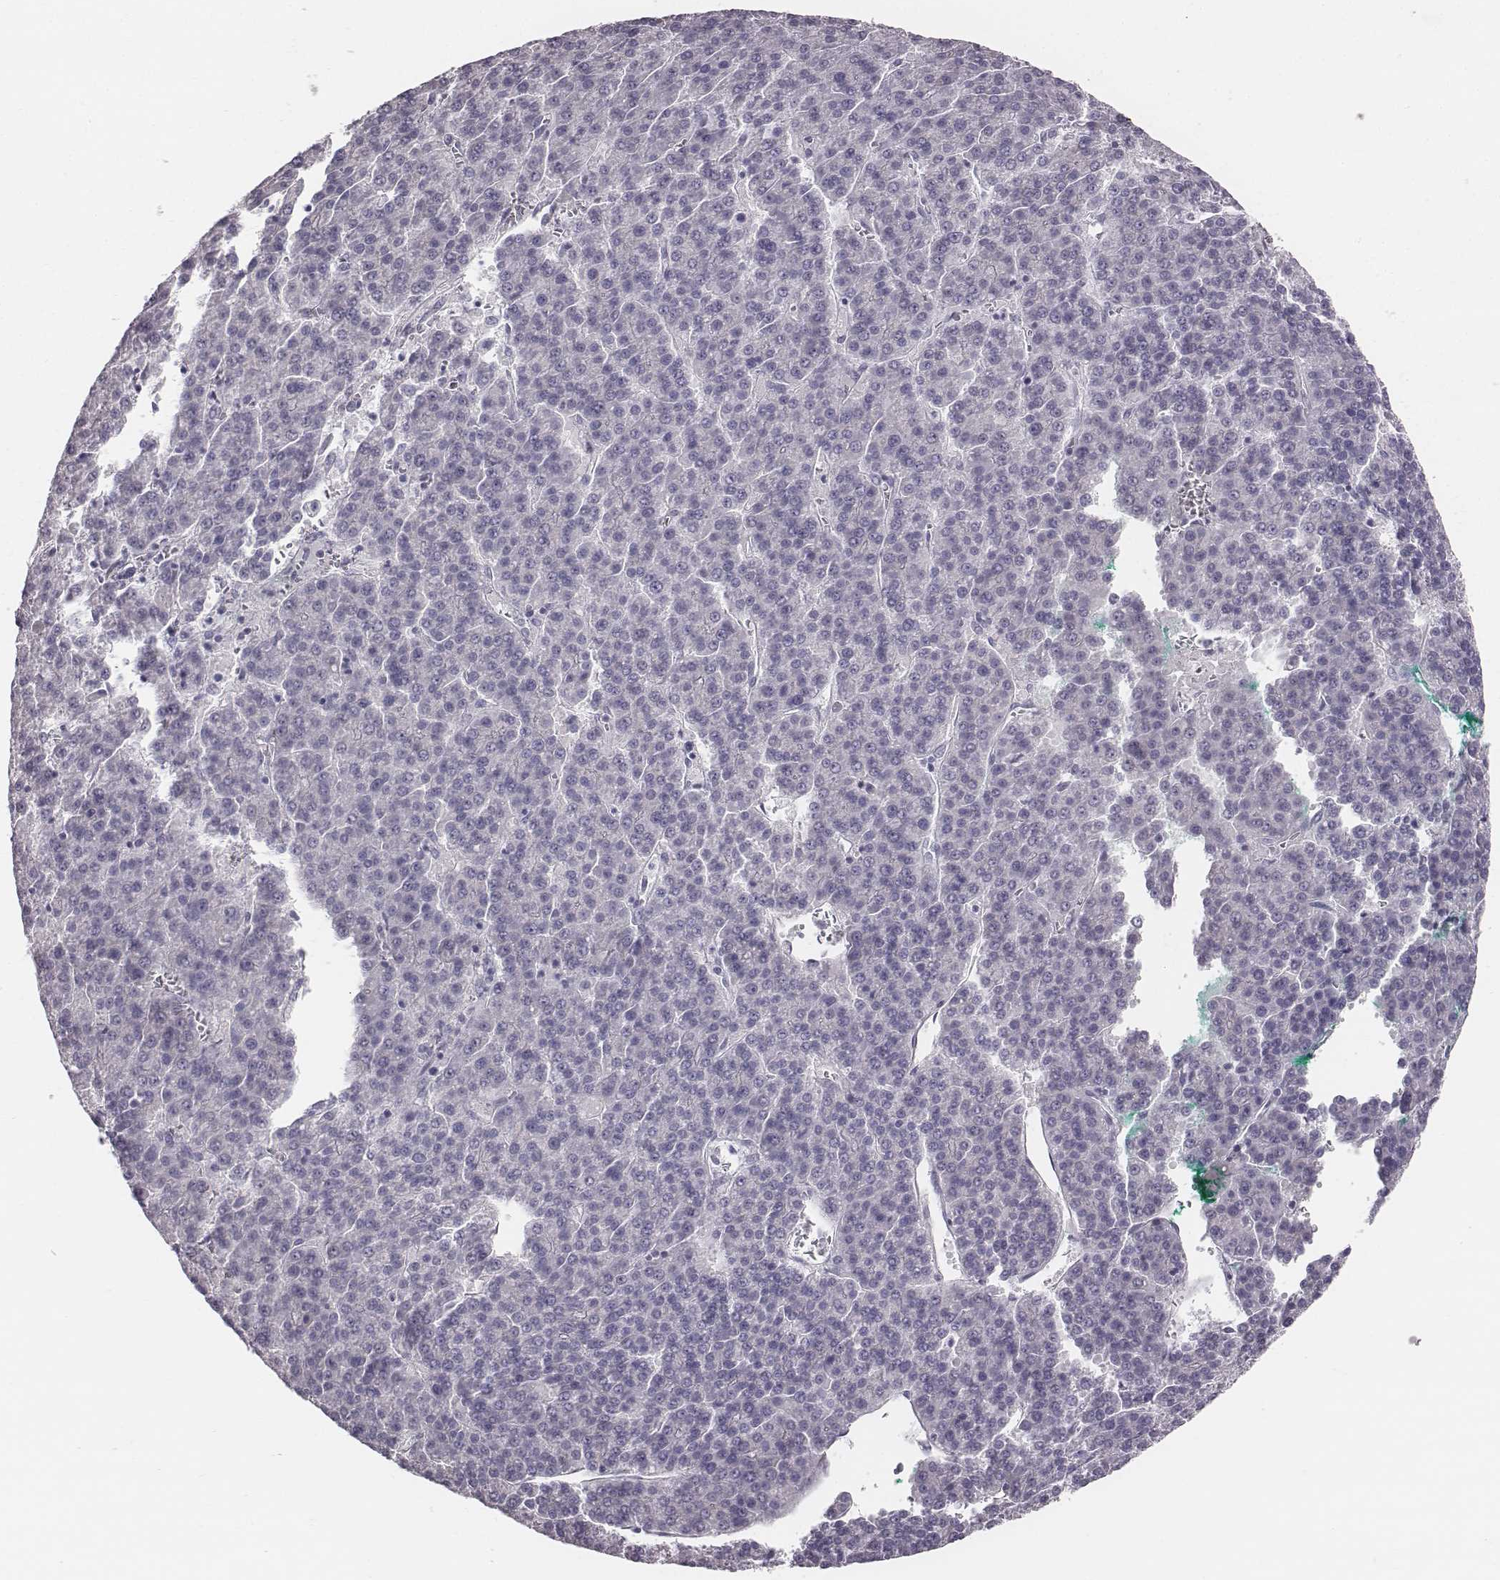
{"staining": {"intensity": "negative", "quantity": "none", "location": "none"}, "tissue": "liver cancer", "cell_type": "Tumor cells", "image_type": "cancer", "snomed": [{"axis": "morphology", "description": "Carcinoma, Hepatocellular, NOS"}, {"axis": "topography", "description": "Liver"}], "caption": "High magnification brightfield microscopy of hepatocellular carcinoma (liver) stained with DAB (brown) and counterstained with hematoxylin (blue): tumor cells show no significant expression.", "gene": "C6orf58", "patient": {"sex": "female", "age": 58}}